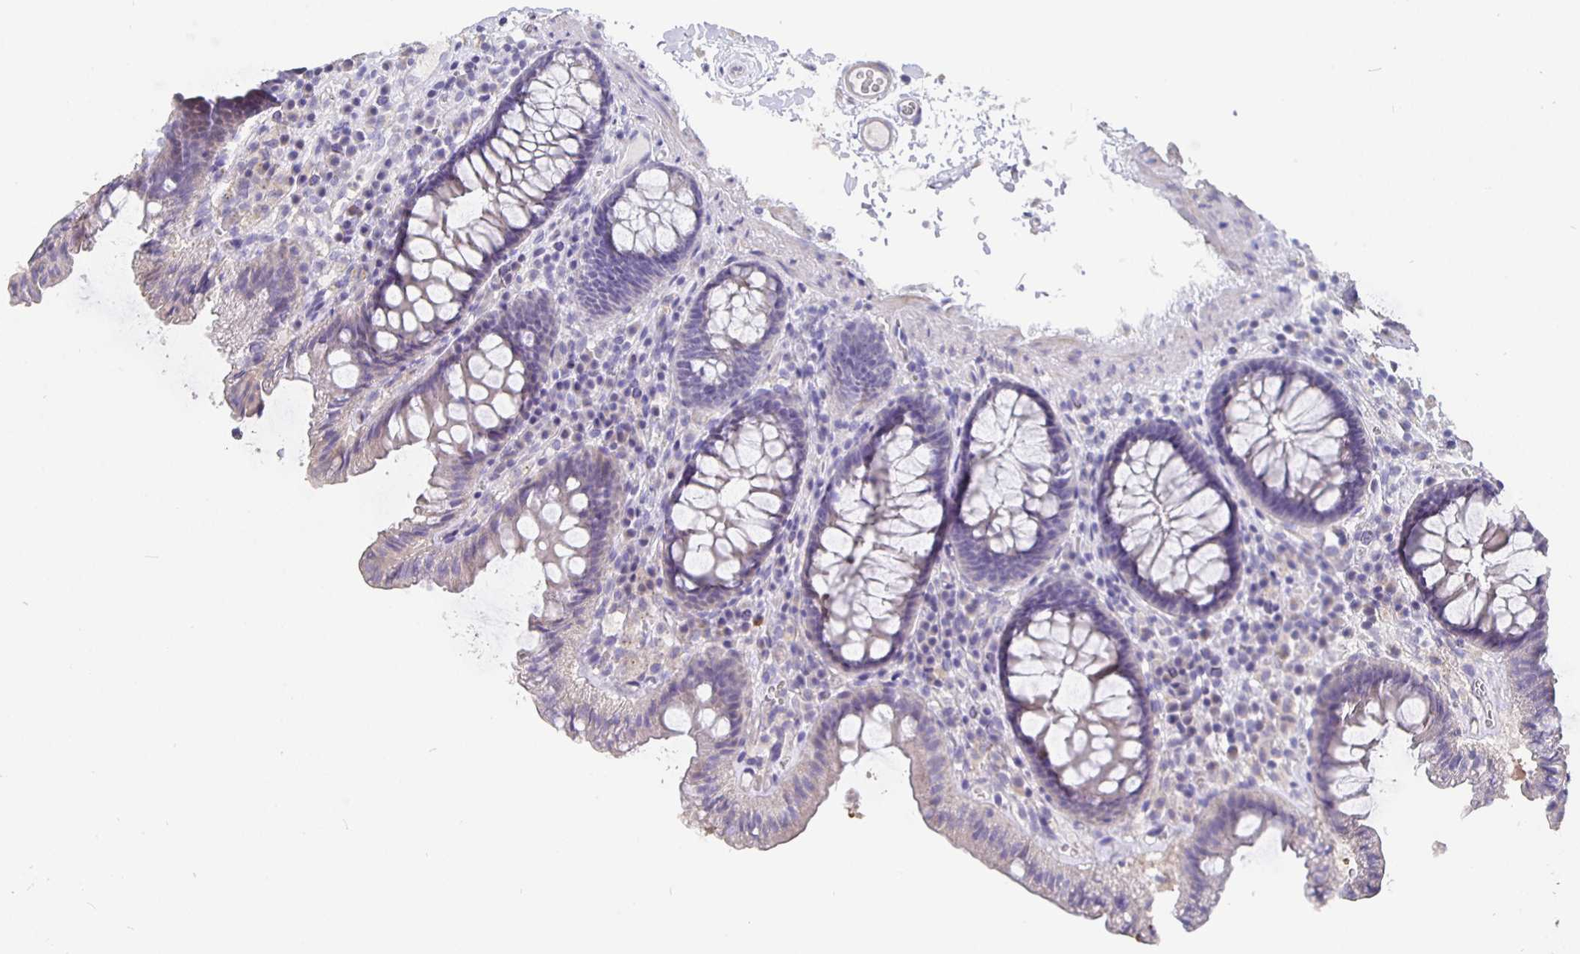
{"staining": {"intensity": "negative", "quantity": "none", "location": "none"}, "tissue": "colon", "cell_type": "Endothelial cells", "image_type": "normal", "snomed": [{"axis": "morphology", "description": "Normal tissue, NOS"}, {"axis": "topography", "description": "Colon"}, {"axis": "topography", "description": "Peripheral nerve tissue"}], "caption": "Immunohistochemistry image of unremarkable colon stained for a protein (brown), which shows no positivity in endothelial cells.", "gene": "CFAP74", "patient": {"sex": "male", "age": 84}}